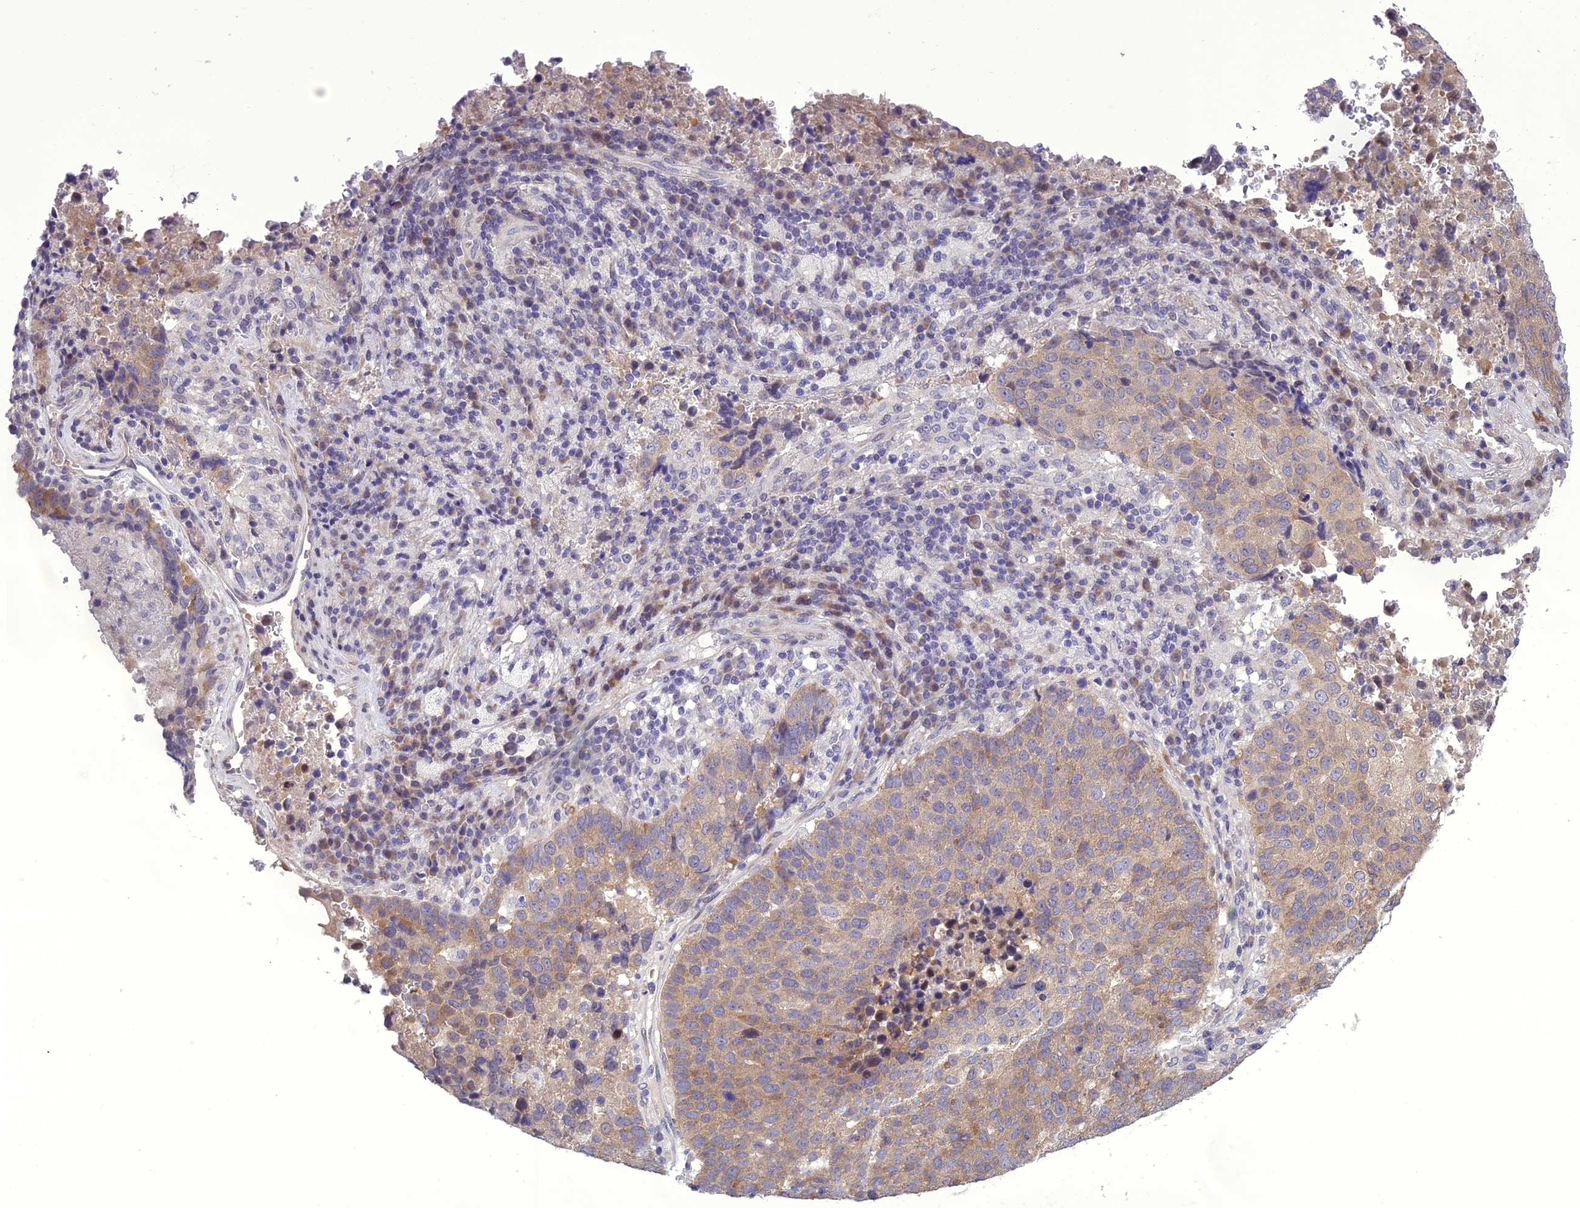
{"staining": {"intensity": "moderate", "quantity": "<25%", "location": "cytoplasmic/membranous"}, "tissue": "lung cancer", "cell_type": "Tumor cells", "image_type": "cancer", "snomed": [{"axis": "morphology", "description": "Squamous cell carcinoma, NOS"}, {"axis": "topography", "description": "Lung"}], "caption": "This image displays immunohistochemistry (IHC) staining of human lung cancer, with low moderate cytoplasmic/membranous expression in approximately <25% of tumor cells.", "gene": "GAB4", "patient": {"sex": "male", "age": 73}}